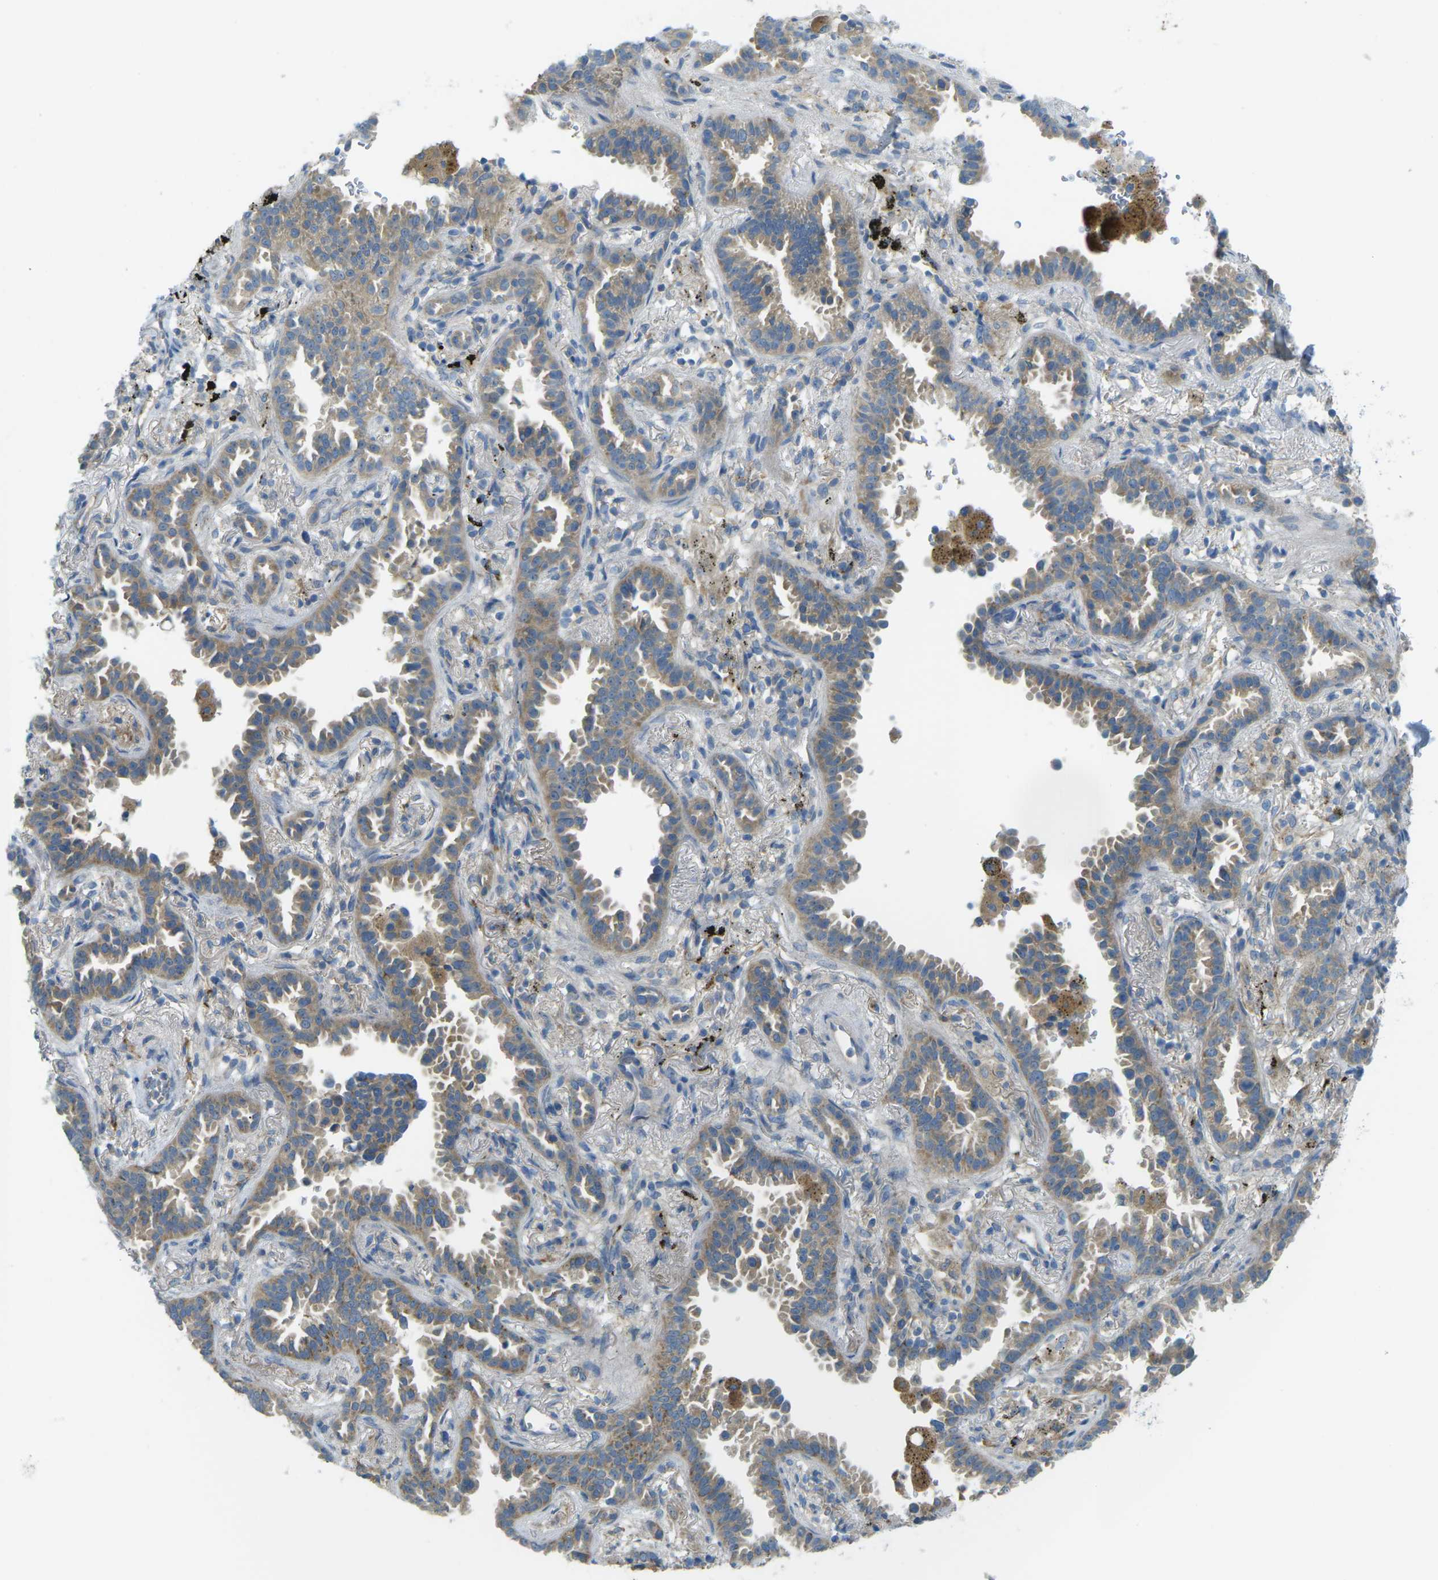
{"staining": {"intensity": "moderate", "quantity": "25%-75%", "location": "cytoplasmic/membranous"}, "tissue": "lung cancer", "cell_type": "Tumor cells", "image_type": "cancer", "snomed": [{"axis": "morphology", "description": "Normal tissue, NOS"}, {"axis": "morphology", "description": "Adenocarcinoma, NOS"}, {"axis": "topography", "description": "Lung"}], "caption": "An IHC histopathology image of neoplastic tissue is shown. Protein staining in brown highlights moderate cytoplasmic/membranous positivity in lung cancer (adenocarcinoma) within tumor cells.", "gene": "MYLK4", "patient": {"sex": "male", "age": 59}}